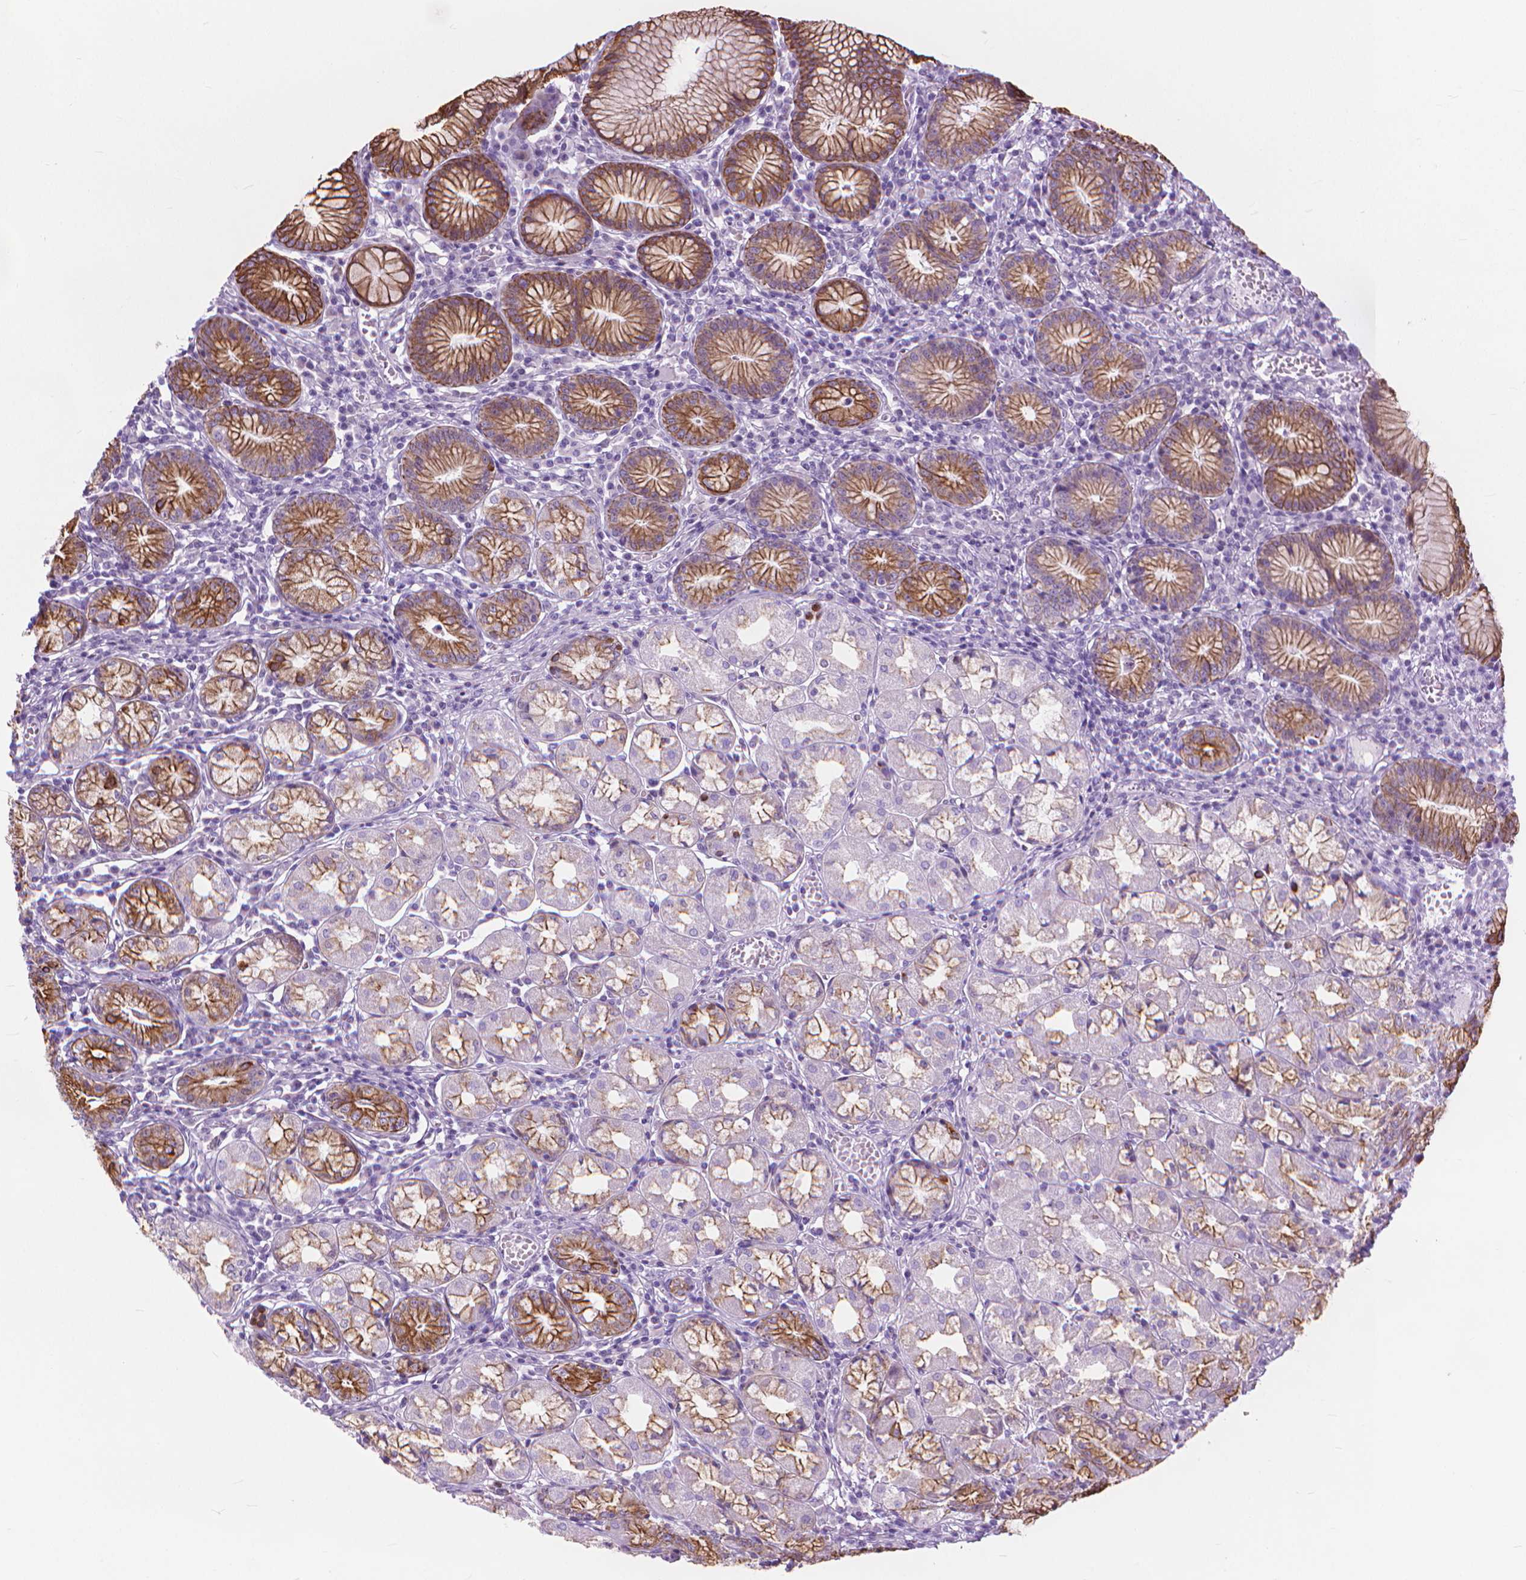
{"staining": {"intensity": "strong", "quantity": "<25%", "location": "cytoplasmic/membranous"}, "tissue": "stomach", "cell_type": "Glandular cells", "image_type": "normal", "snomed": [{"axis": "morphology", "description": "Normal tissue, NOS"}, {"axis": "topography", "description": "Stomach"}], "caption": "Immunohistochemical staining of unremarkable stomach reveals <25% levels of strong cytoplasmic/membranous protein expression in approximately <25% of glandular cells. Ihc stains the protein in brown and the nuclei are stained blue.", "gene": "HTR2B", "patient": {"sex": "male", "age": 55}}